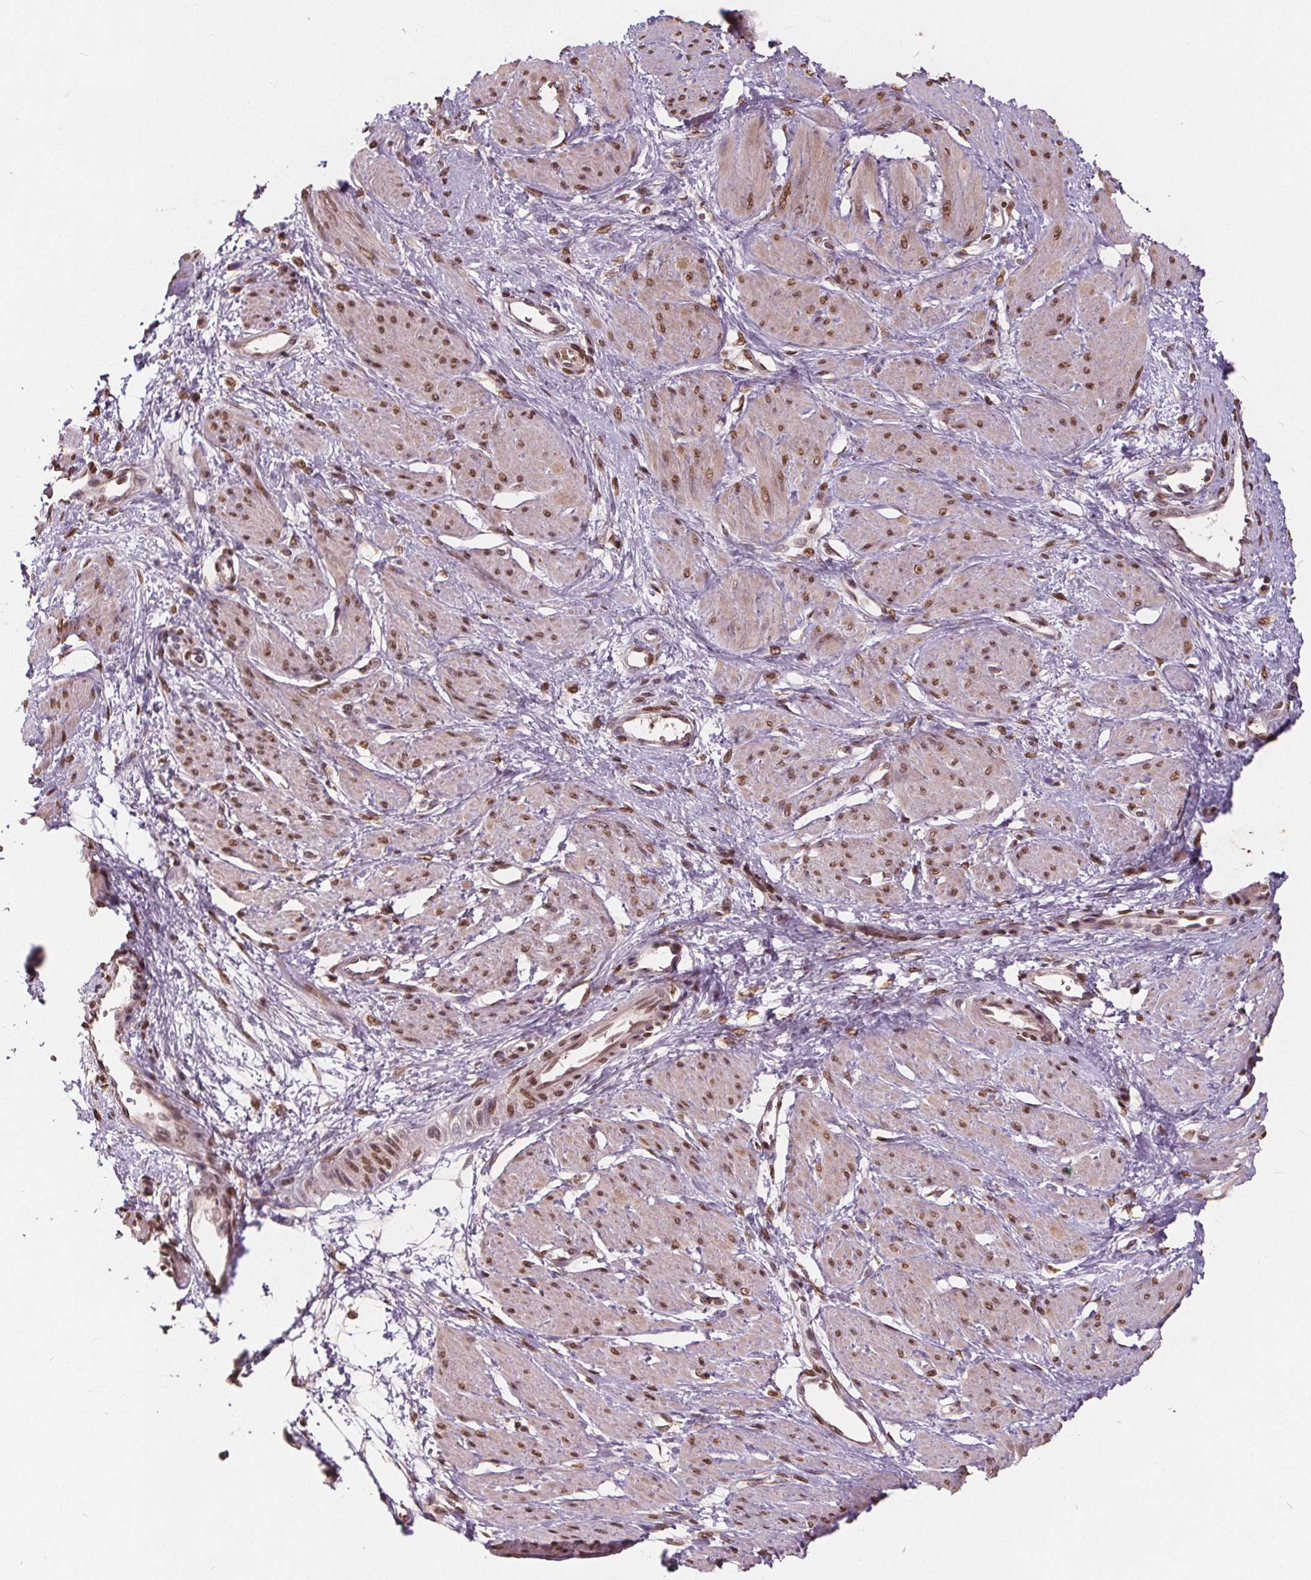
{"staining": {"intensity": "moderate", "quantity": ">75%", "location": "nuclear"}, "tissue": "smooth muscle", "cell_type": "Smooth muscle cells", "image_type": "normal", "snomed": [{"axis": "morphology", "description": "Normal tissue, NOS"}, {"axis": "topography", "description": "Smooth muscle"}, {"axis": "topography", "description": "Uterus"}], "caption": "Protein expression analysis of unremarkable smooth muscle shows moderate nuclear positivity in about >75% of smooth muscle cells.", "gene": "HIF1AN", "patient": {"sex": "female", "age": 39}}